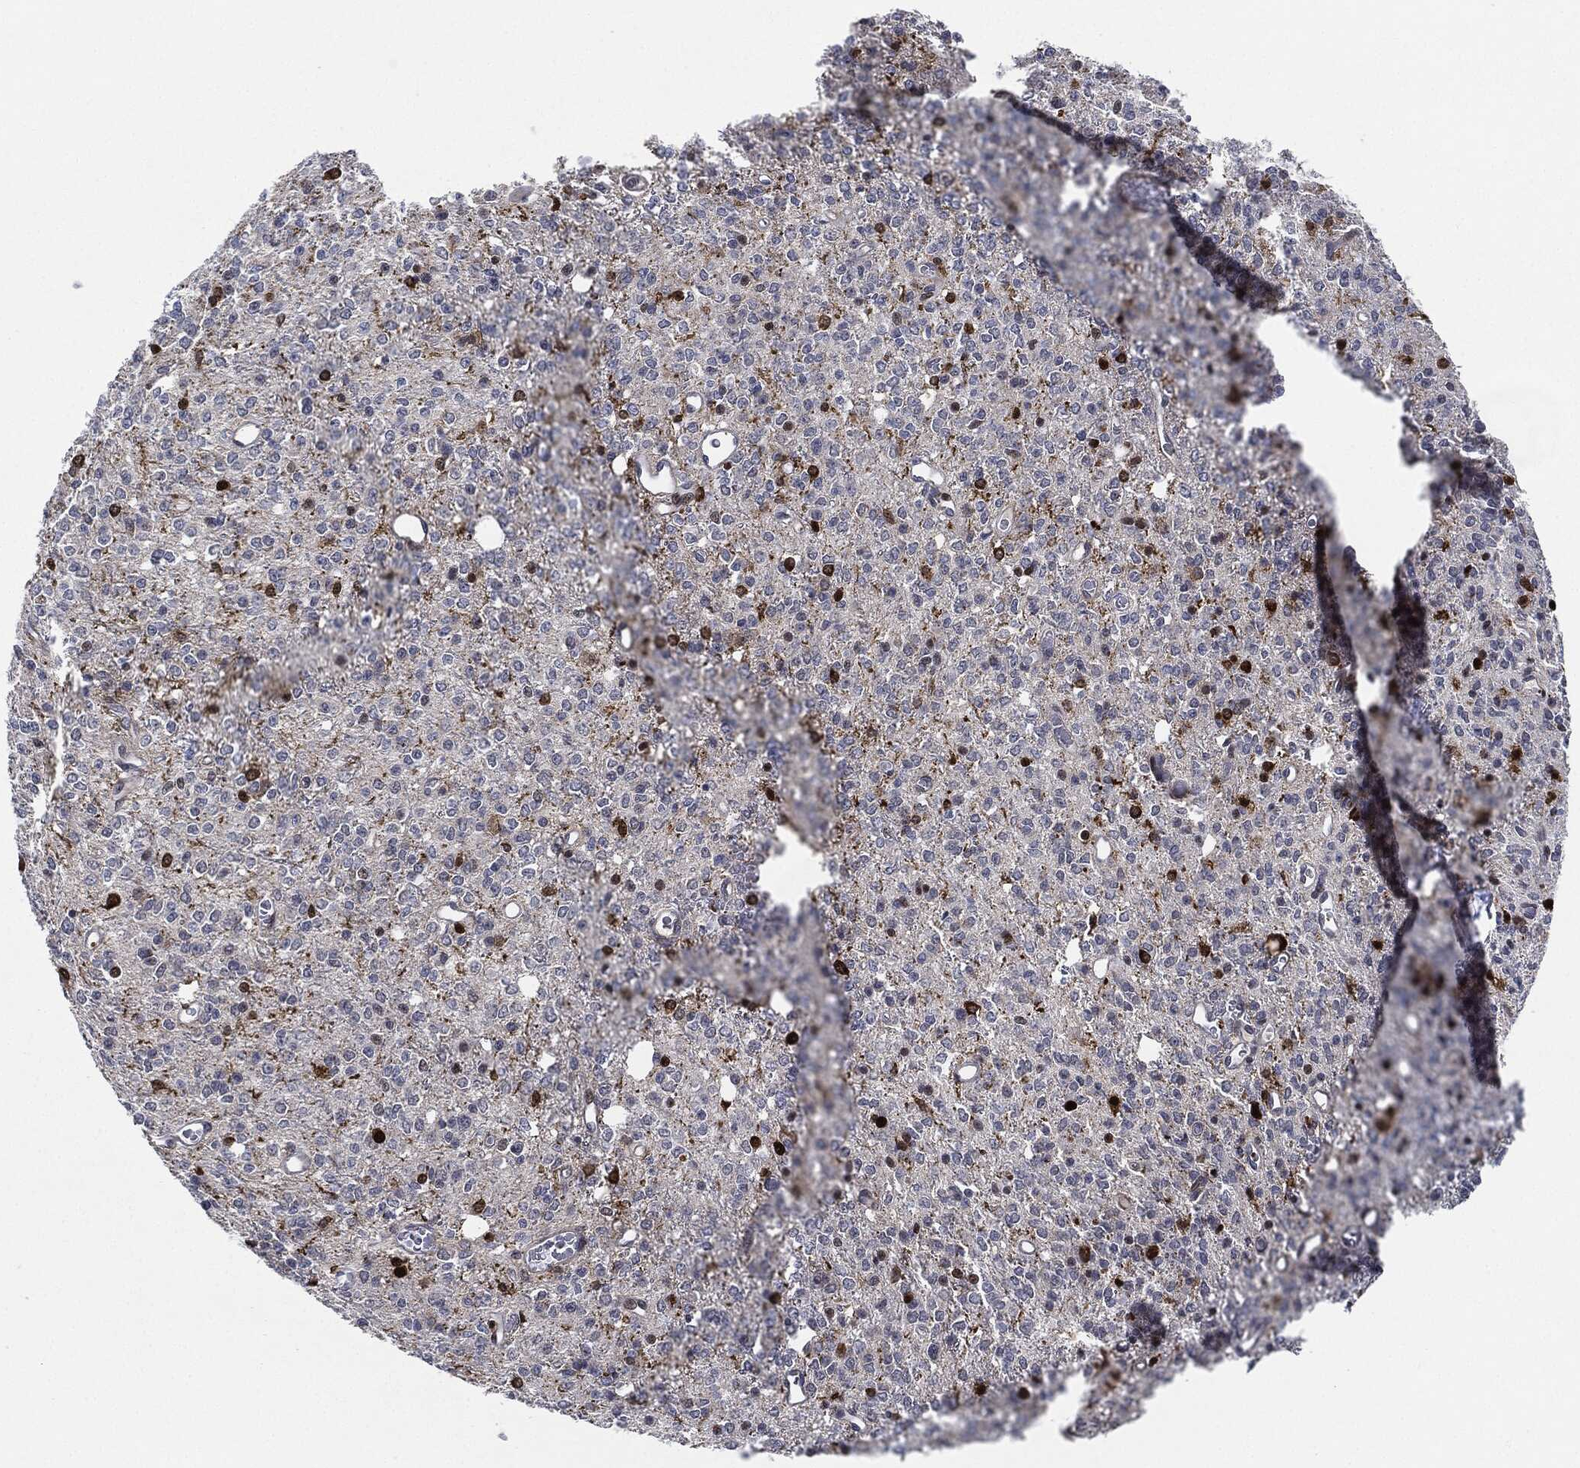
{"staining": {"intensity": "strong", "quantity": "<25%", "location": "nuclear"}, "tissue": "glioma", "cell_type": "Tumor cells", "image_type": "cancer", "snomed": [{"axis": "morphology", "description": "Glioma, malignant, Low grade"}, {"axis": "topography", "description": "Brain"}], "caption": "Human glioma stained with a brown dye displays strong nuclear positive expression in approximately <25% of tumor cells.", "gene": "NANOS3", "patient": {"sex": "female", "age": 45}}